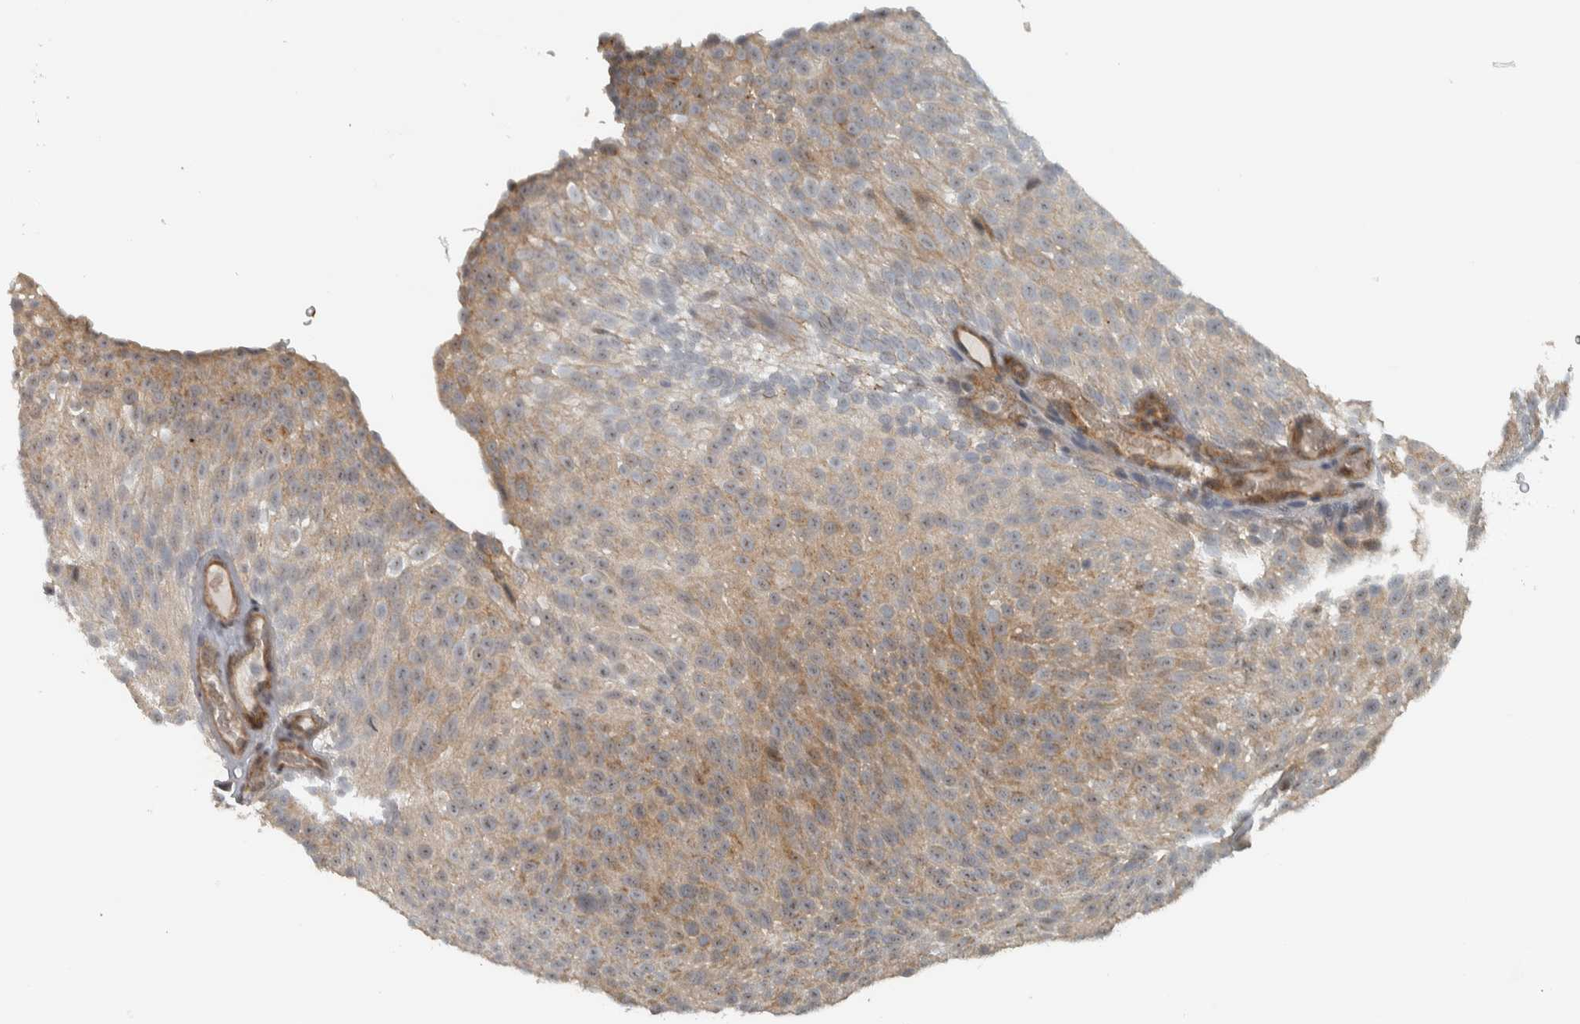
{"staining": {"intensity": "moderate", "quantity": "<25%", "location": "cytoplasmic/membranous,nuclear"}, "tissue": "urothelial cancer", "cell_type": "Tumor cells", "image_type": "cancer", "snomed": [{"axis": "morphology", "description": "Urothelial carcinoma, Low grade"}, {"axis": "topography", "description": "Urinary bladder"}], "caption": "Human urothelial cancer stained with a protein marker displays moderate staining in tumor cells.", "gene": "NAPG", "patient": {"sex": "male", "age": 78}}